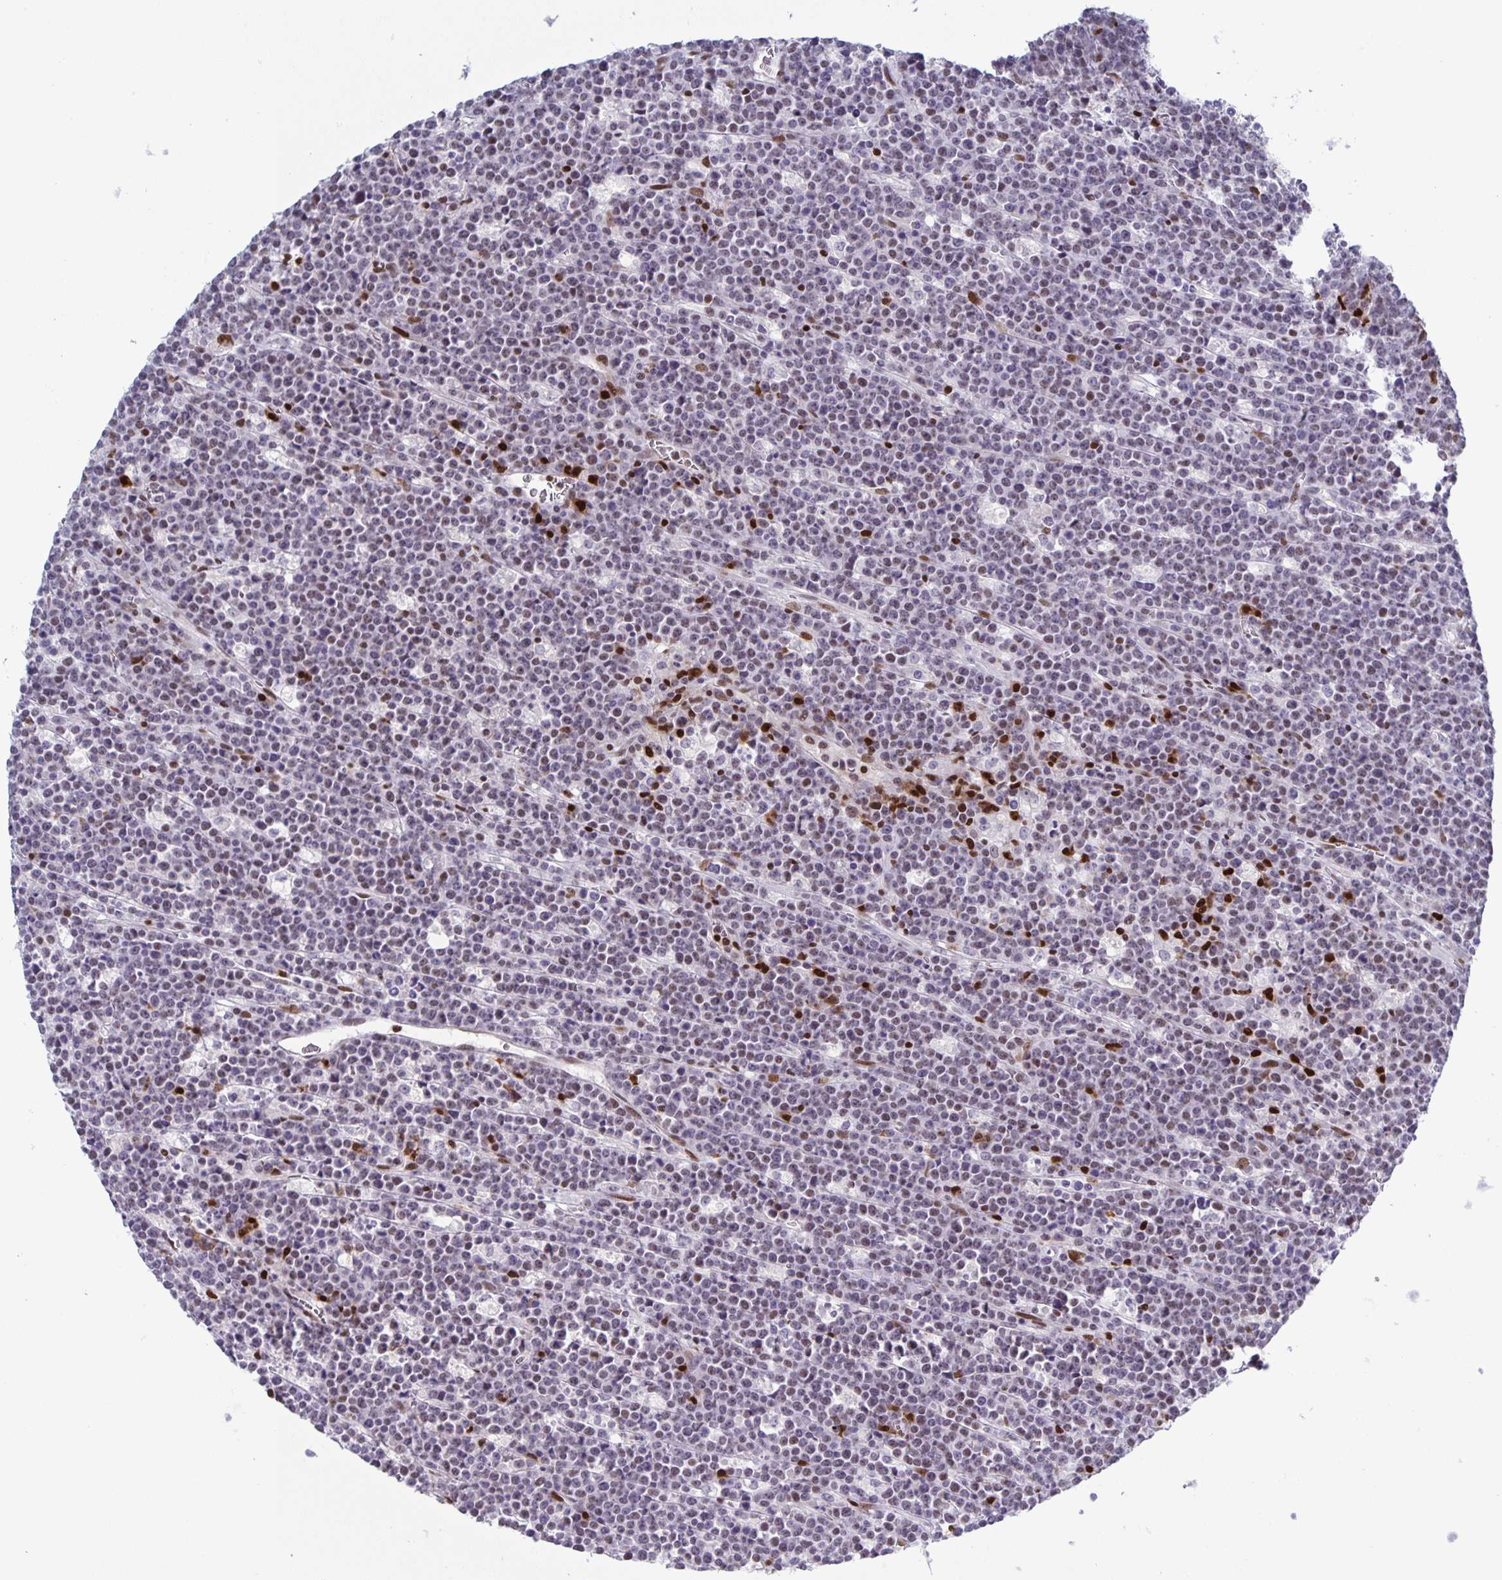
{"staining": {"intensity": "negative", "quantity": "none", "location": "none"}, "tissue": "lymphoma", "cell_type": "Tumor cells", "image_type": "cancer", "snomed": [{"axis": "morphology", "description": "Malignant lymphoma, non-Hodgkin's type, High grade"}, {"axis": "topography", "description": "Ovary"}], "caption": "Tumor cells are negative for protein expression in human malignant lymphoma, non-Hodgkin's type (high-grade).", "gene": "JUND", "patient": {"sex": "female", "age": 56}}